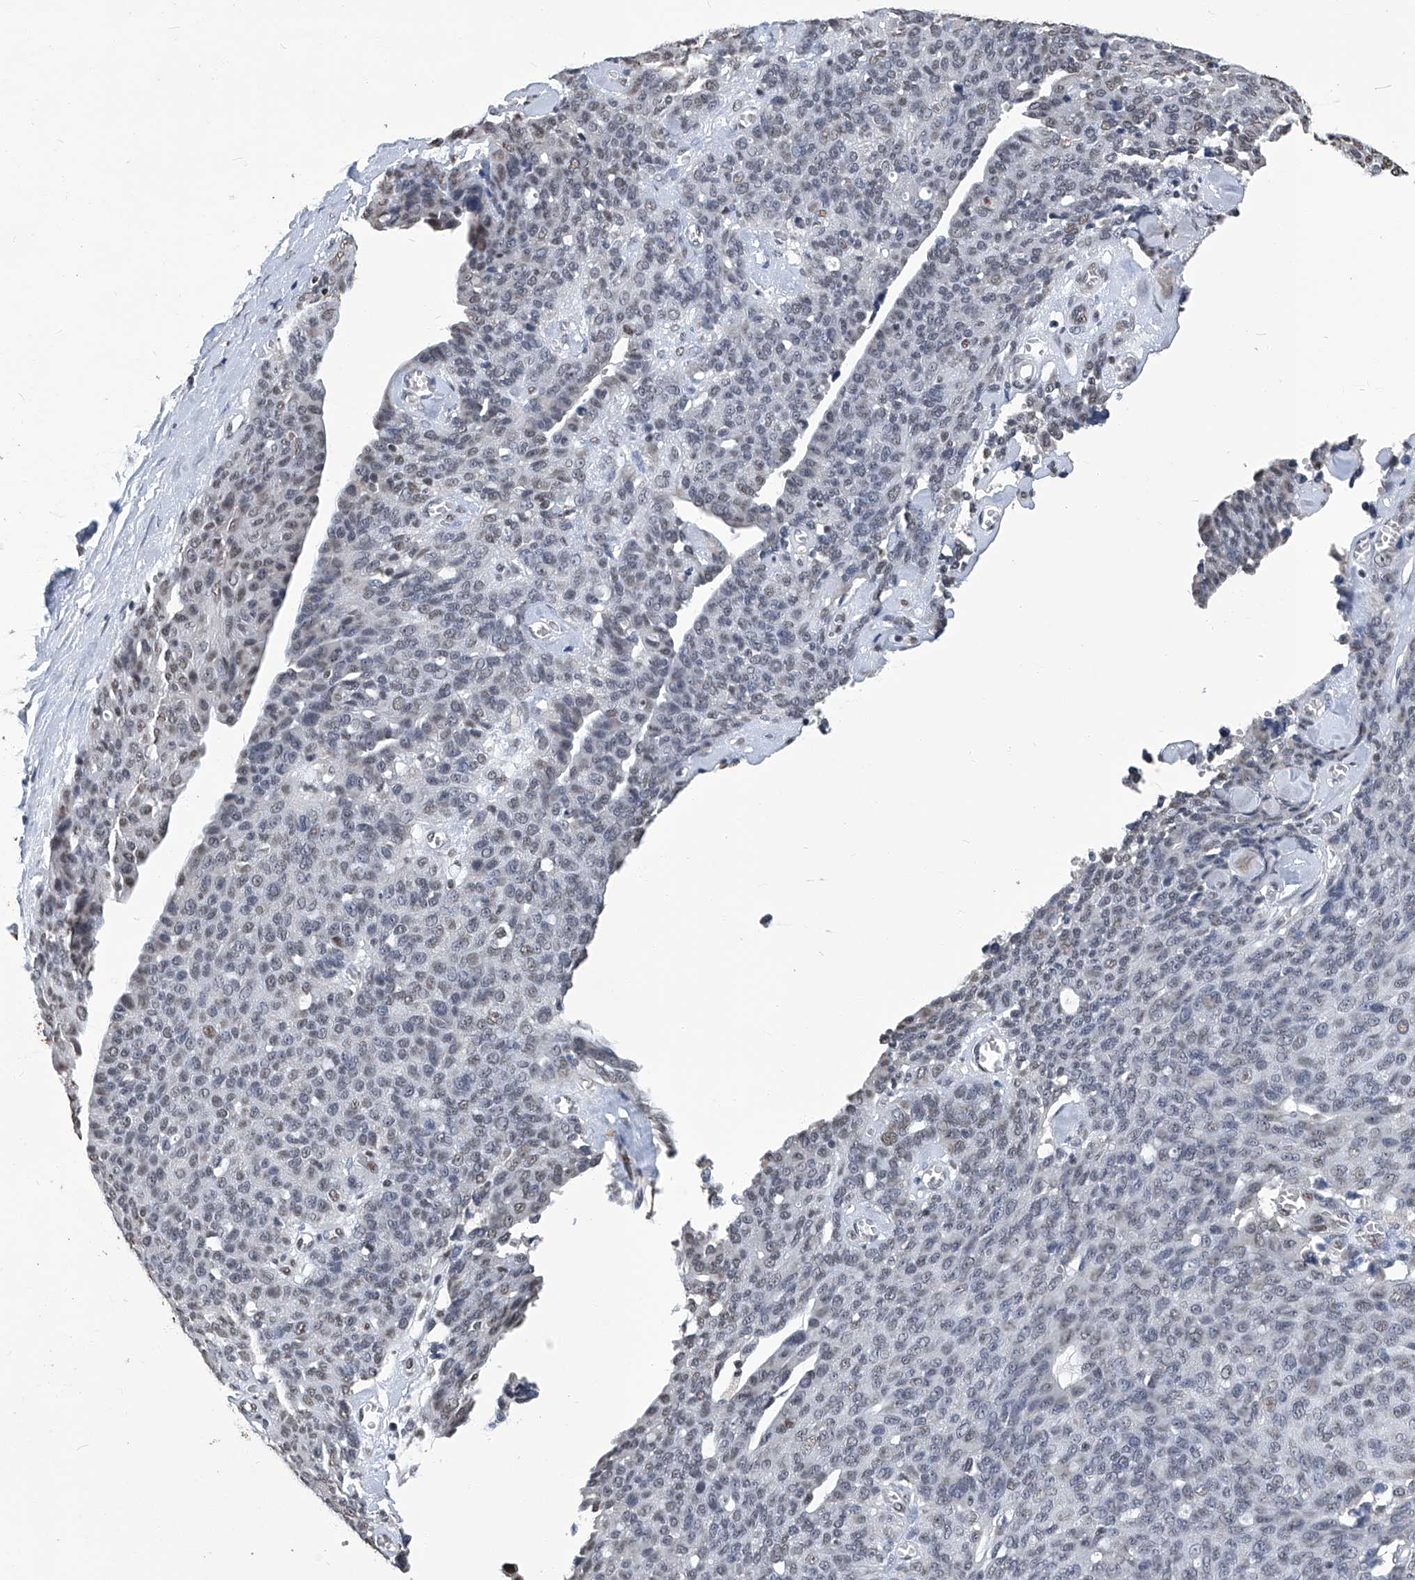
{"staining": {"intensity": "negative", "quantity": "none", "location": "none"}, "tissue": "ovarian cancer", "cell_type": "Tumor cells", "image_type": "cancer", "snomed": [{"axis": "morphology", "description": "Carcinoma, endometroid"}, {"axis": "topography", "description": "Ovary"}], "caption": "A photomicrograph of ovarian cancer (endometroid carcinoma) stained for a protein exhibits no brown staining in tumor cells. (Immunohistochemistry (ihc), brightfield microscopy, high magnification).", "gene": "HBP1", "patient": {"sex": "female", "age": 60}}